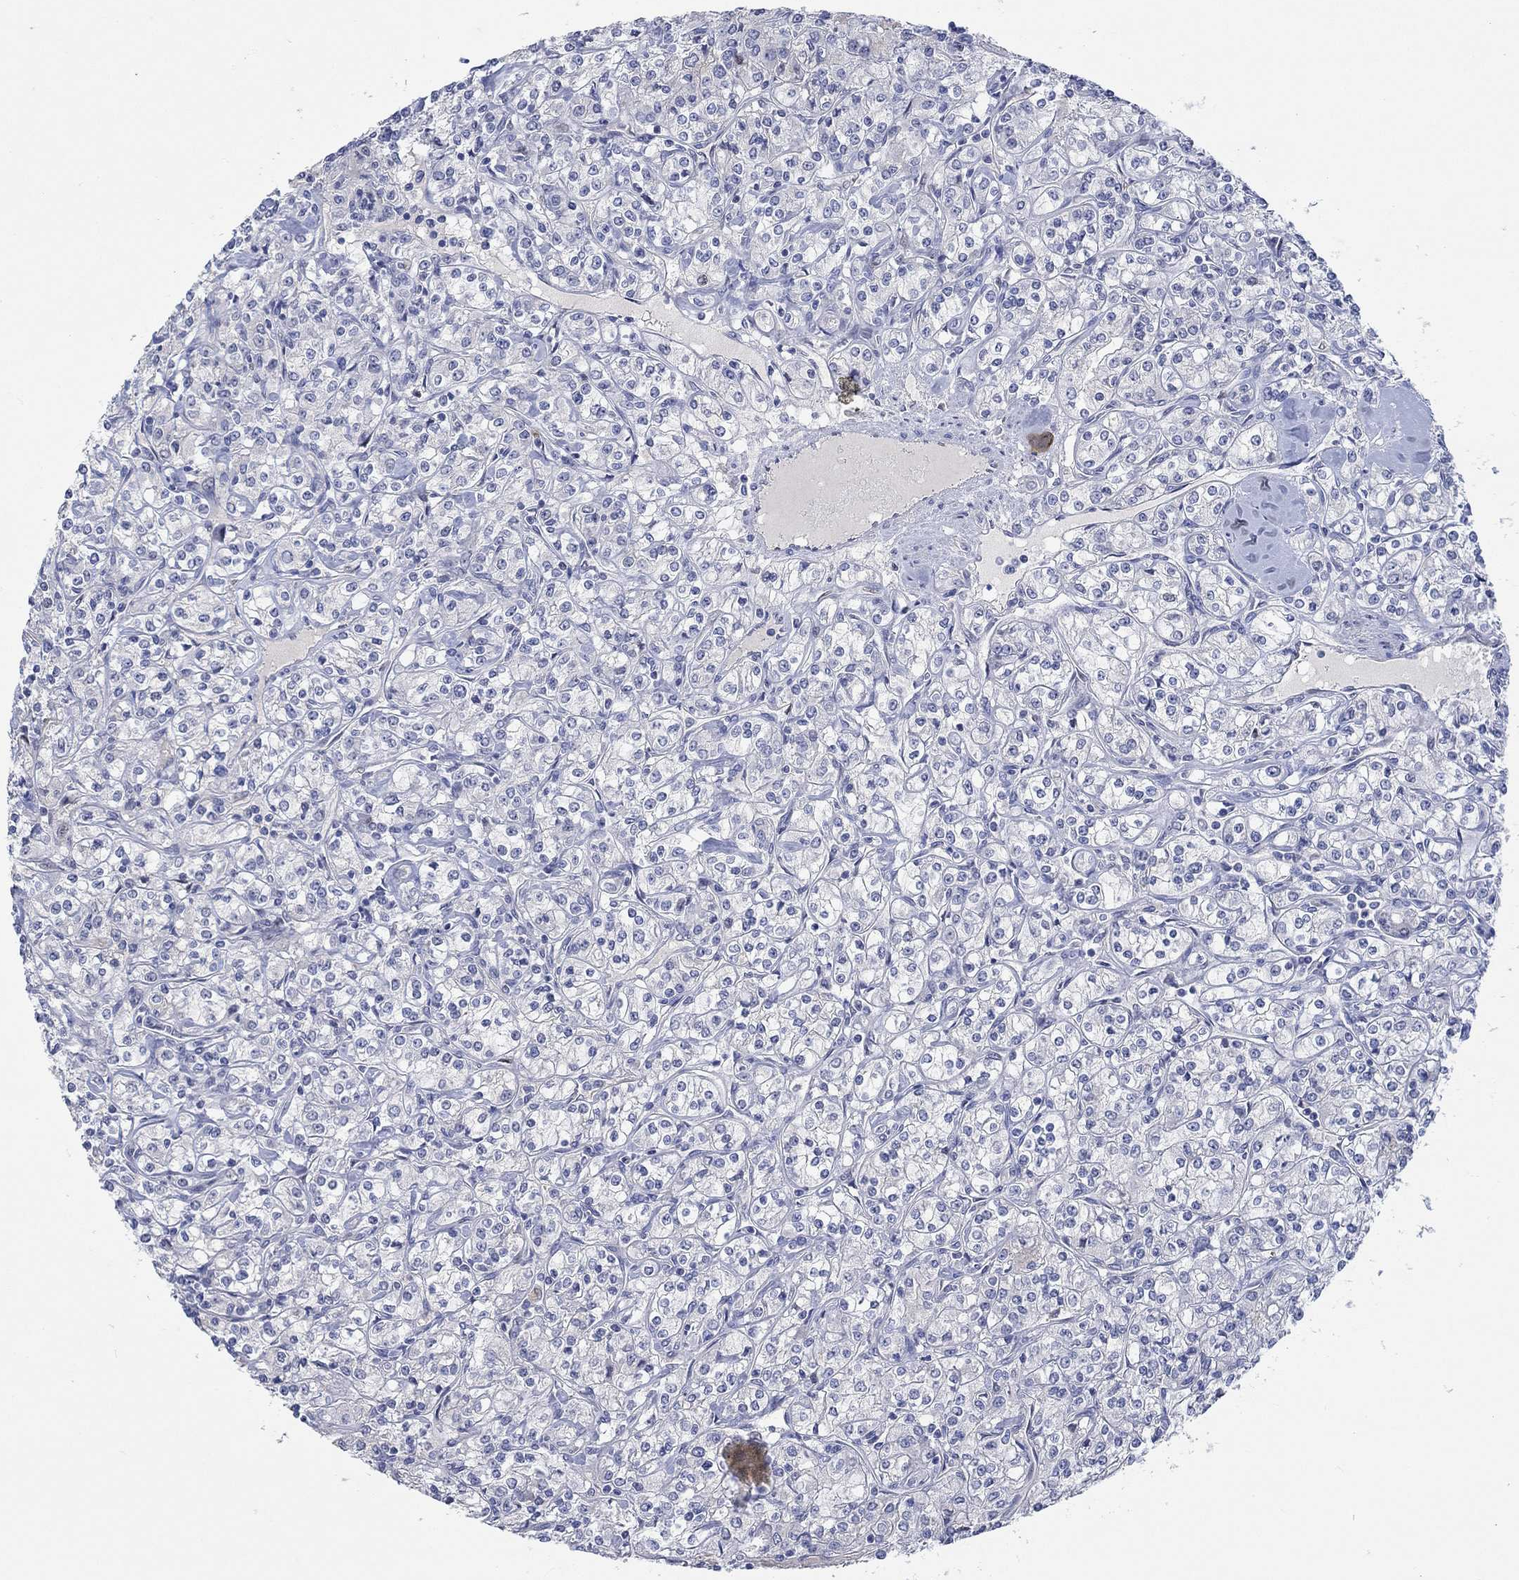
{"staining": {"intensity": "negative", "quantity": "none", "location": "none"}, "tissue": "renal cancer", "cell_type": "Tumor cells", "image_type": "cancer", "snomed": [{"axis": "morphology", "description": "Adenocarcinoma, NOS"}, {"axis": "topography", "description": "Kidney"}], "caption": "Image shows no significant protein staining in tumor cells of adenocarcinoma (renal).", "gene": "DLK1", "patient": {"sex": "male", "age": 77}}